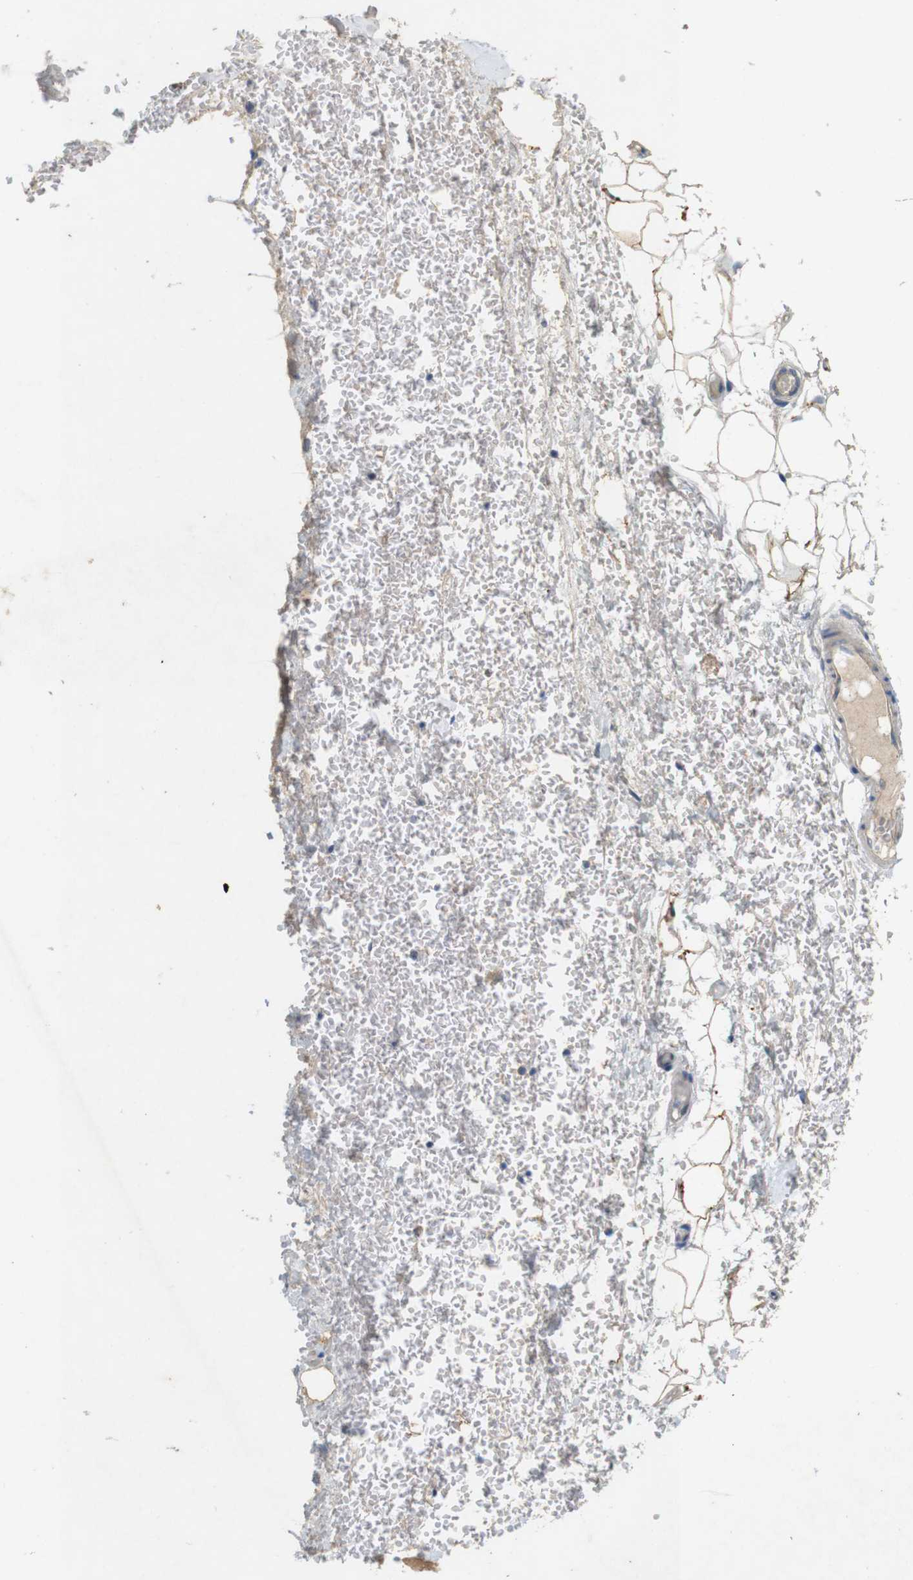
{"staining": {"intensity": "negative", "quantity": "none", "location": "none"}, "tissue": "adipose tissue", "cell_type": "Adipocytes", "image_type": "normal", "snomed": [{"axis": "morphology", "description": "Normal tissue, NOS"}, {"axis": "morphology", "description": "Adenocarcinoma, NOS"}, {"axis": "topography", "description": "Esophagus"}], "caption": "Immunohistochemistry (IHC) micrograph of normal adipose tissue: adipose tissue stained with DAB shows no significant protein staining in adipocytes. (Brightfield microscopy of DAB (3,3'-diaminobenzidine) immunohistochemistry at high magnification).", "gene": "PVR", "patient": {"sex": "male", "age": 62}}